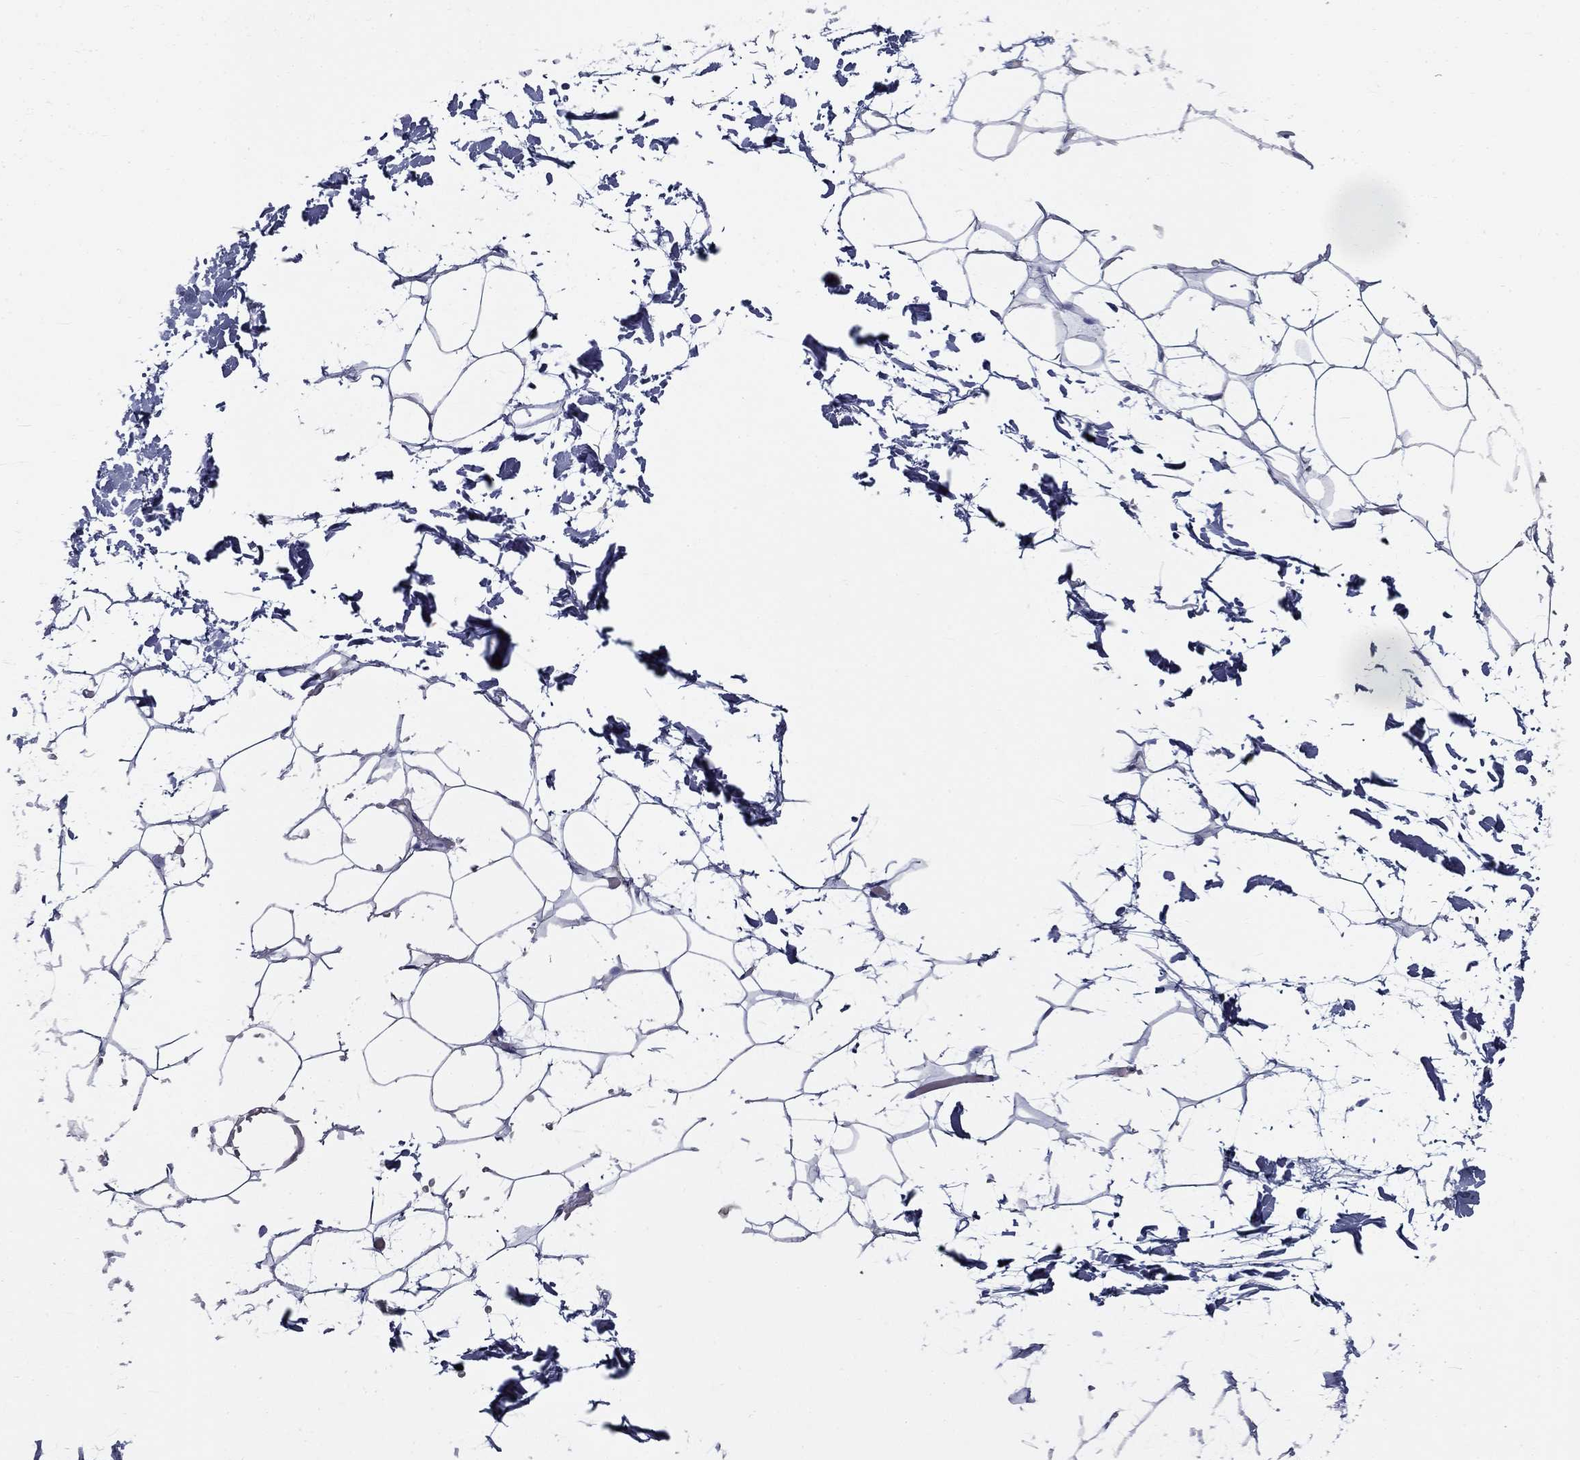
{"staining": {"intensity": "negative", "quantity": "none", "location": "none"}, "tissue": "adipose tissue", "cell_type": "Adipocytes", "image_type": "normal", "snomed": [{"axis": "morphology", "description": "Normal tissue, NOS"}, {"axis": "topography", "description": "Skin"}, {"axis": "topography", "description": "Peripheral nerve tissue"}], "caption": "Immunohistochemistry histopathology image of normal adipose tissue stained for a protein (brown), which demonstrates no staining in adipocytes.", "gene": "POU2F2", "patient": {"sex": "female", "age": 56}}